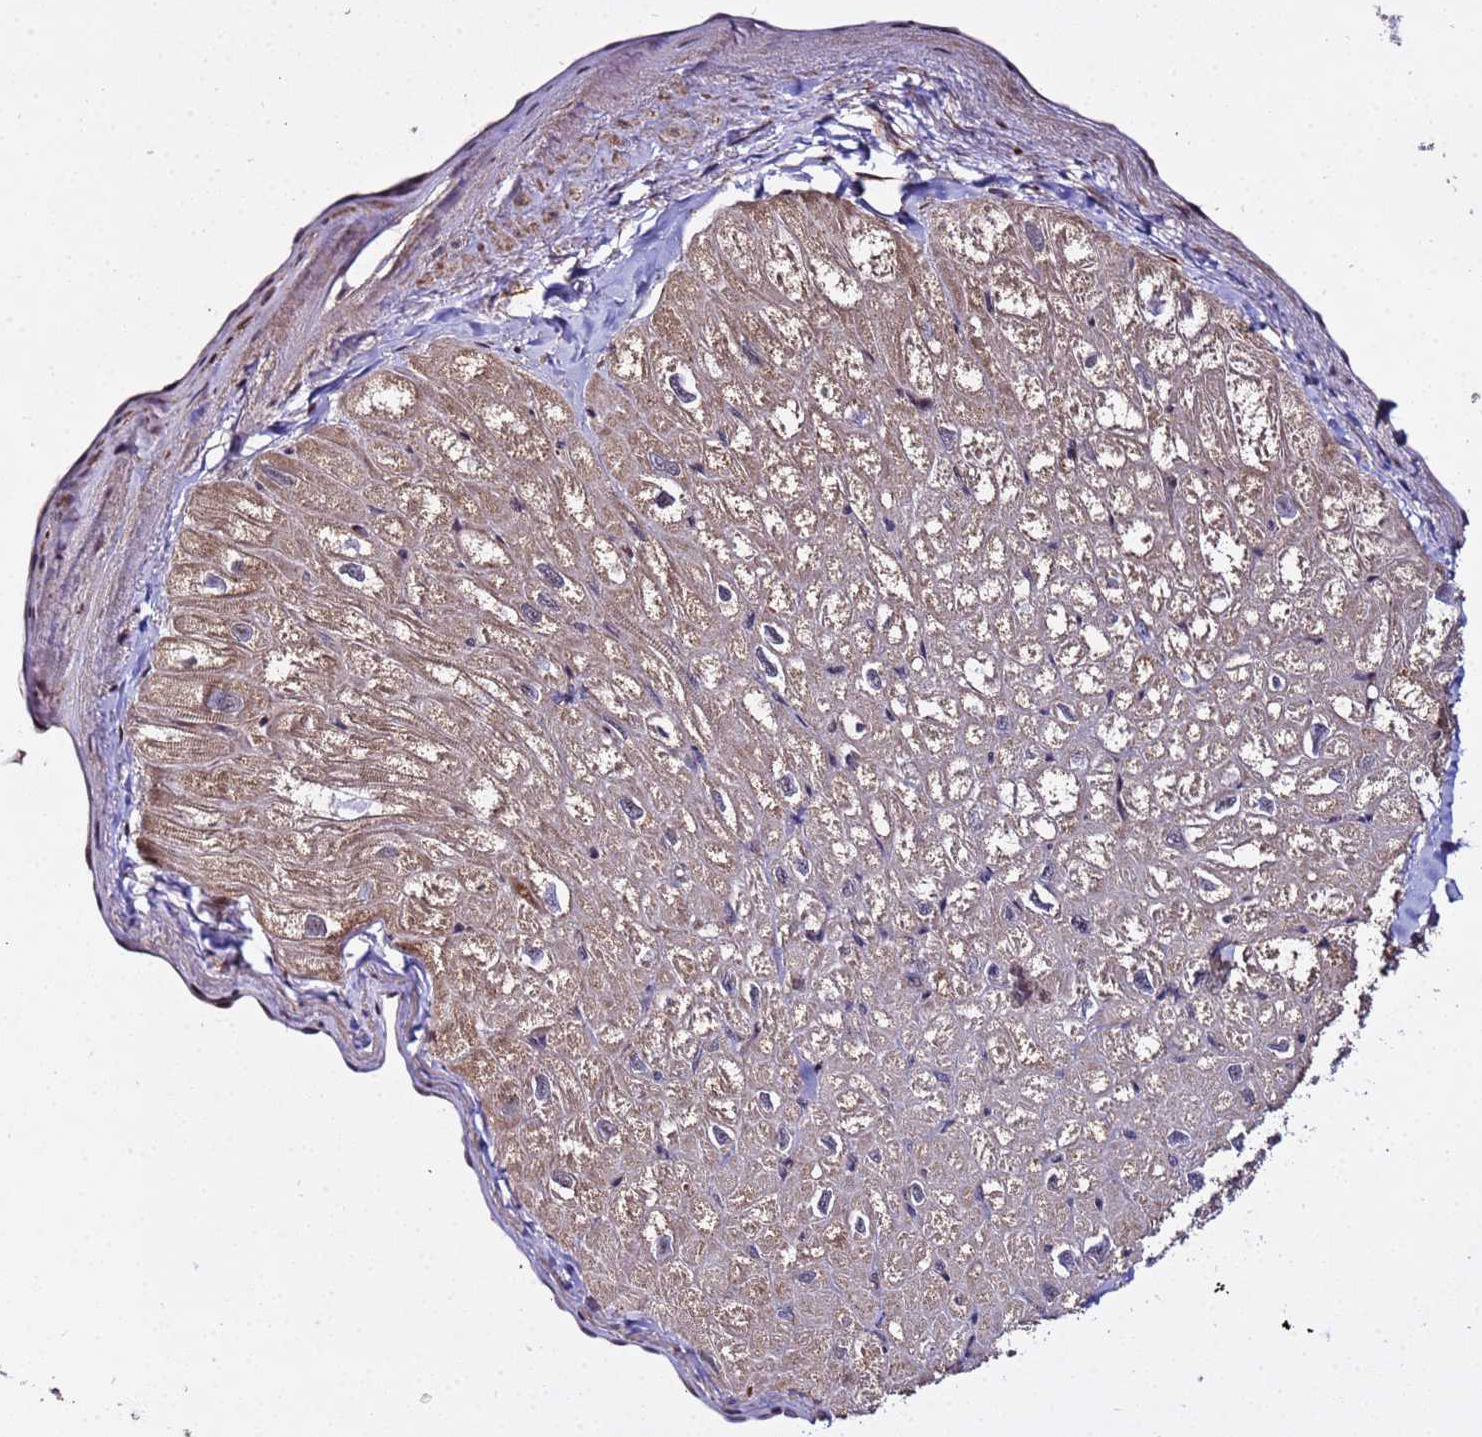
{"staining": {"intensity": "moderate", "quantity": "<25%", "location": "cytoplasmic/membranous"}, "tissue": "heart muscle", "cell_type": "Cardiomyocytes", "image_type": "normal", "snomed": [{"axis": "morphology", "description": "Normal tissue, NOS"}, {"axis": "topography", "description": "Heart"}], "caption": "Heart muscle stained for a protein (brown) exhibits moderate cytoplasmic/membranous positive staining in about <25% of cardiomyocytes.", "gene": "WNK4", "patient": {"sex": "male", "age": 50}}